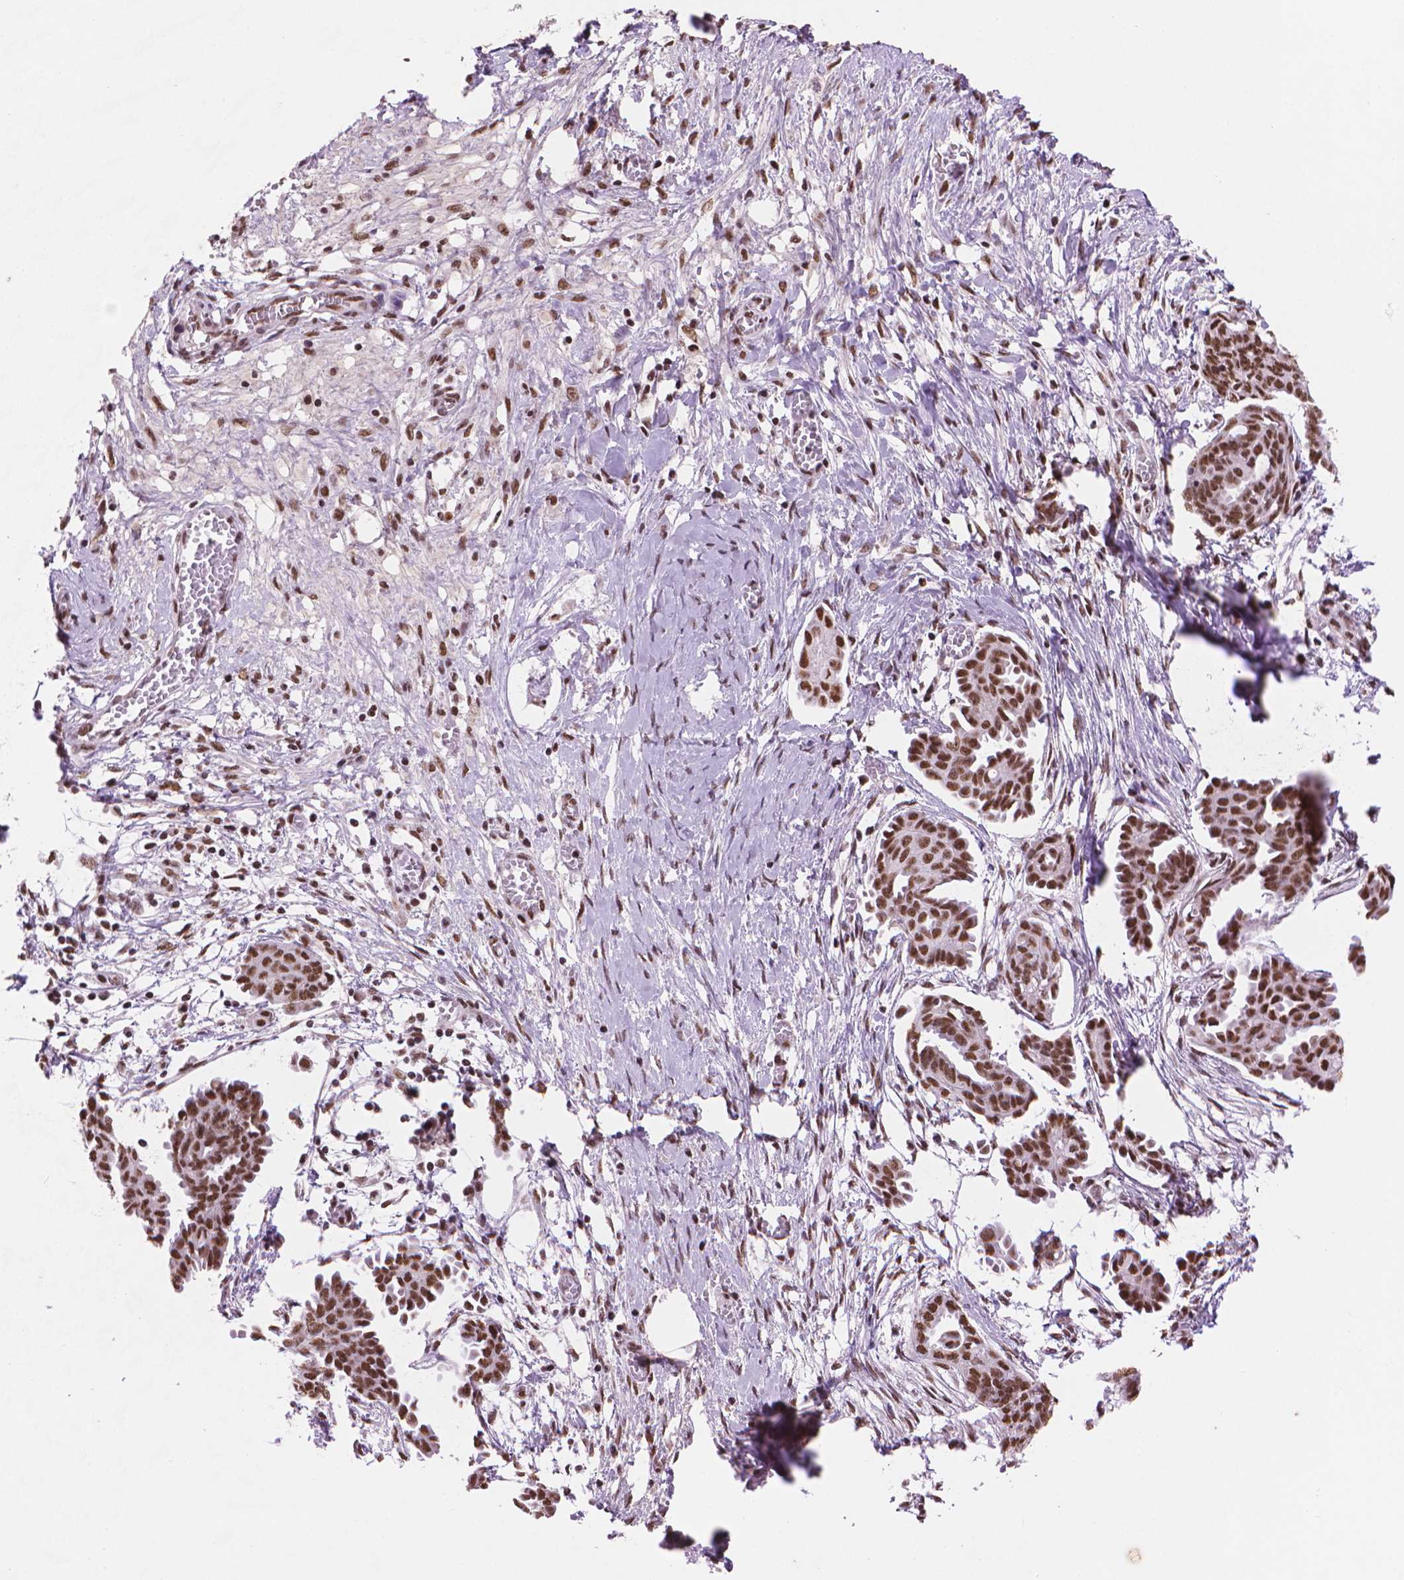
{"staining": {"intensity": "strong", "quantity": ">75%", "location": "nuclear"}, "tissue": "ovarian cancer", "cell_type": "Tumor cells", "image_type": "cancer", "snomed": [{"axis": "morphology", "description": "Cystadenocarcinoma, serous, NOS"}, {"axis": "topography", "description": "Ovary"}], "caption": "Approximately >75% of tumor cells in human ovarian cancer (serous cystadenocarcinoma) display strong nuclear protein staining as visualized by brown immunohistochemical staining.", "gene": "RPA4", "patient": {"sex": "female", "age": 71}}